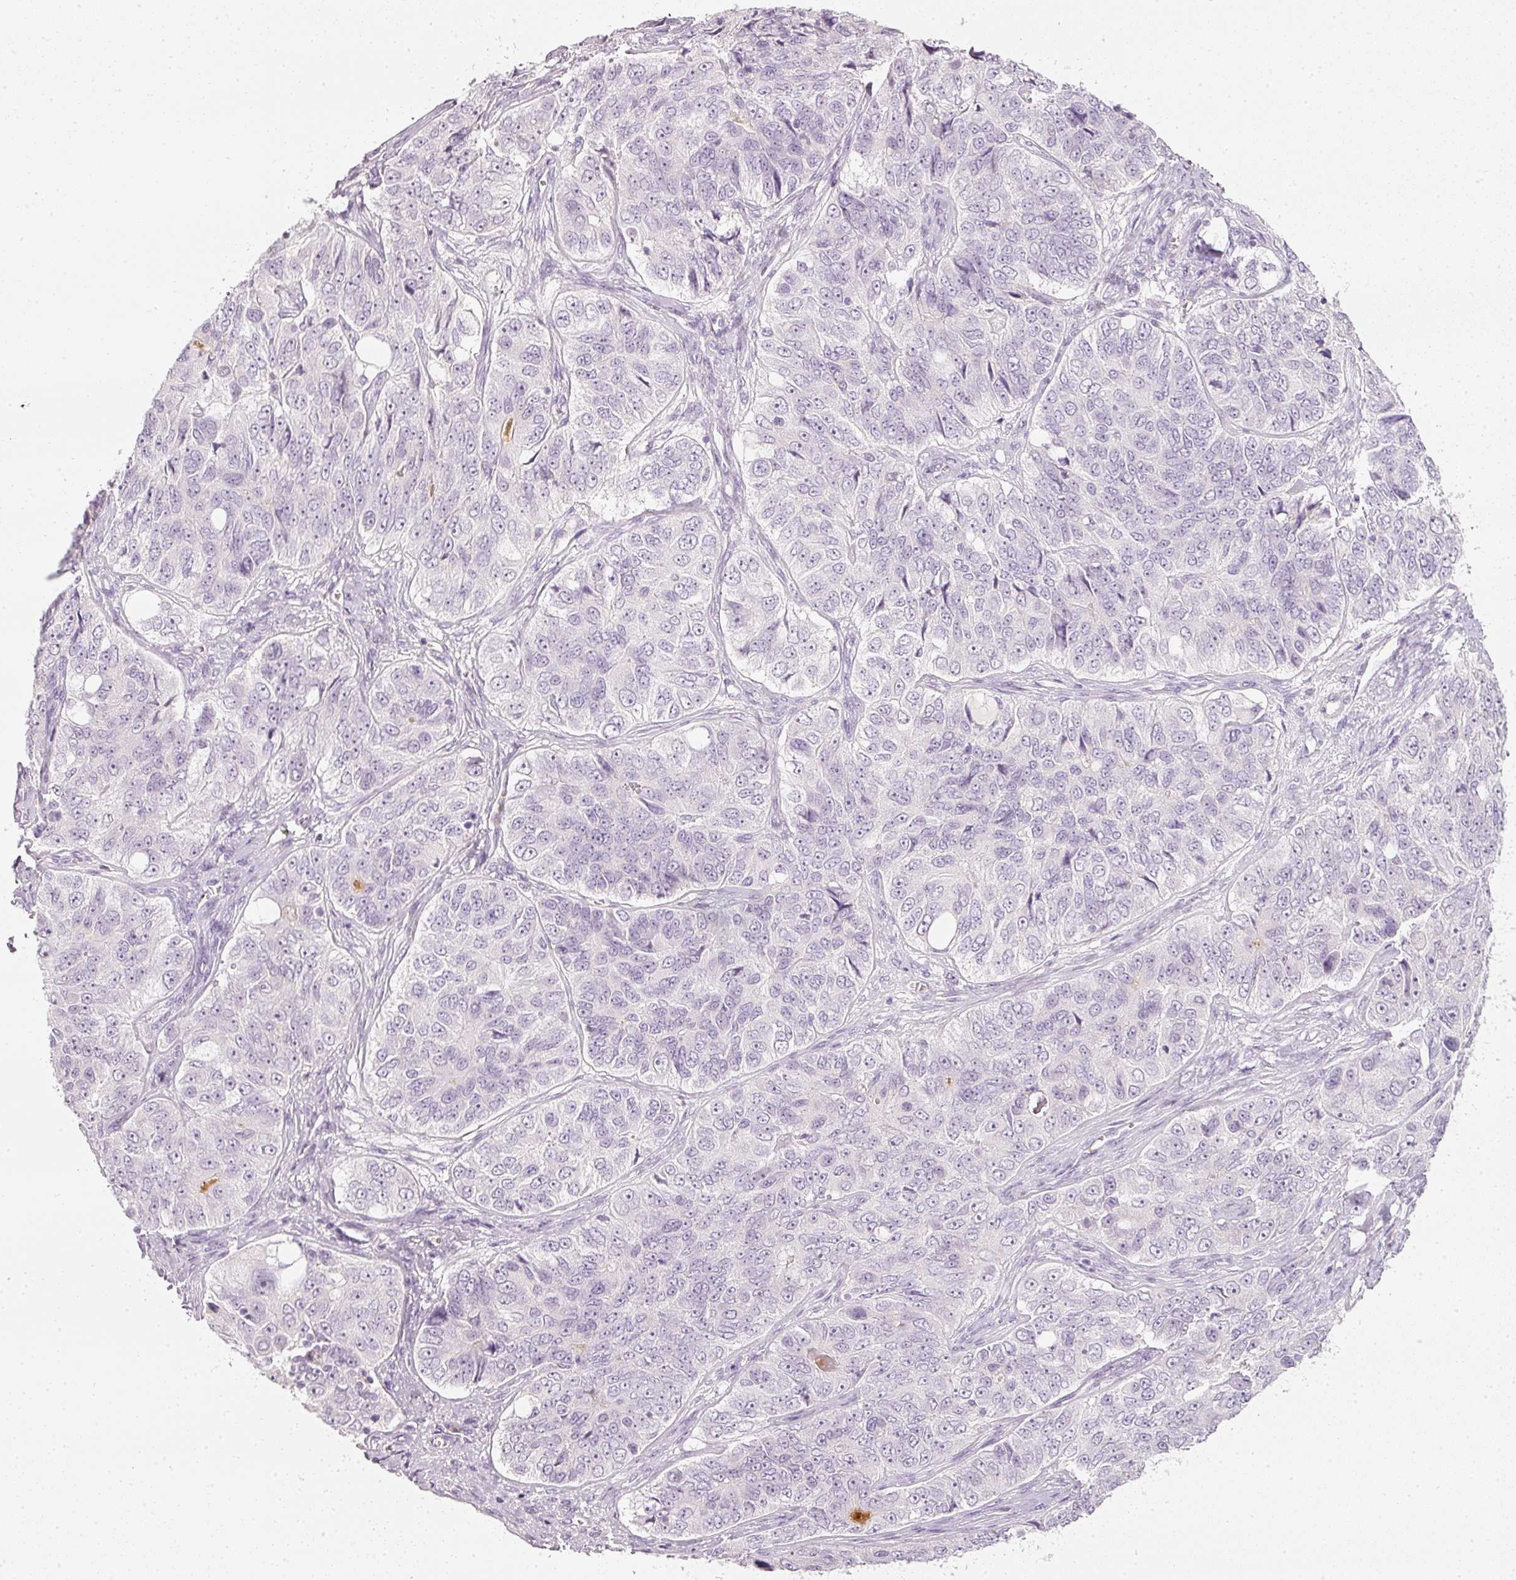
{"staining": {"intensity": "negative", "quantity": "none", "location": "none"}, "tissue": "ovarian cancer", "cell_type": "Tumor cells", "image_type": "cancer", "snomed": [{"axis": "morphology", "description": "Carcinoma, endometroid"}, {"axis": "topography", "description": "Ovary"}], "caption": "Endometroid carcinoma (ovarian) was stained to show a protein in brown. There is no significant staining in tumor cells.", "gene": "LECT2", "patient": {"sex": "female", "age": 51}}